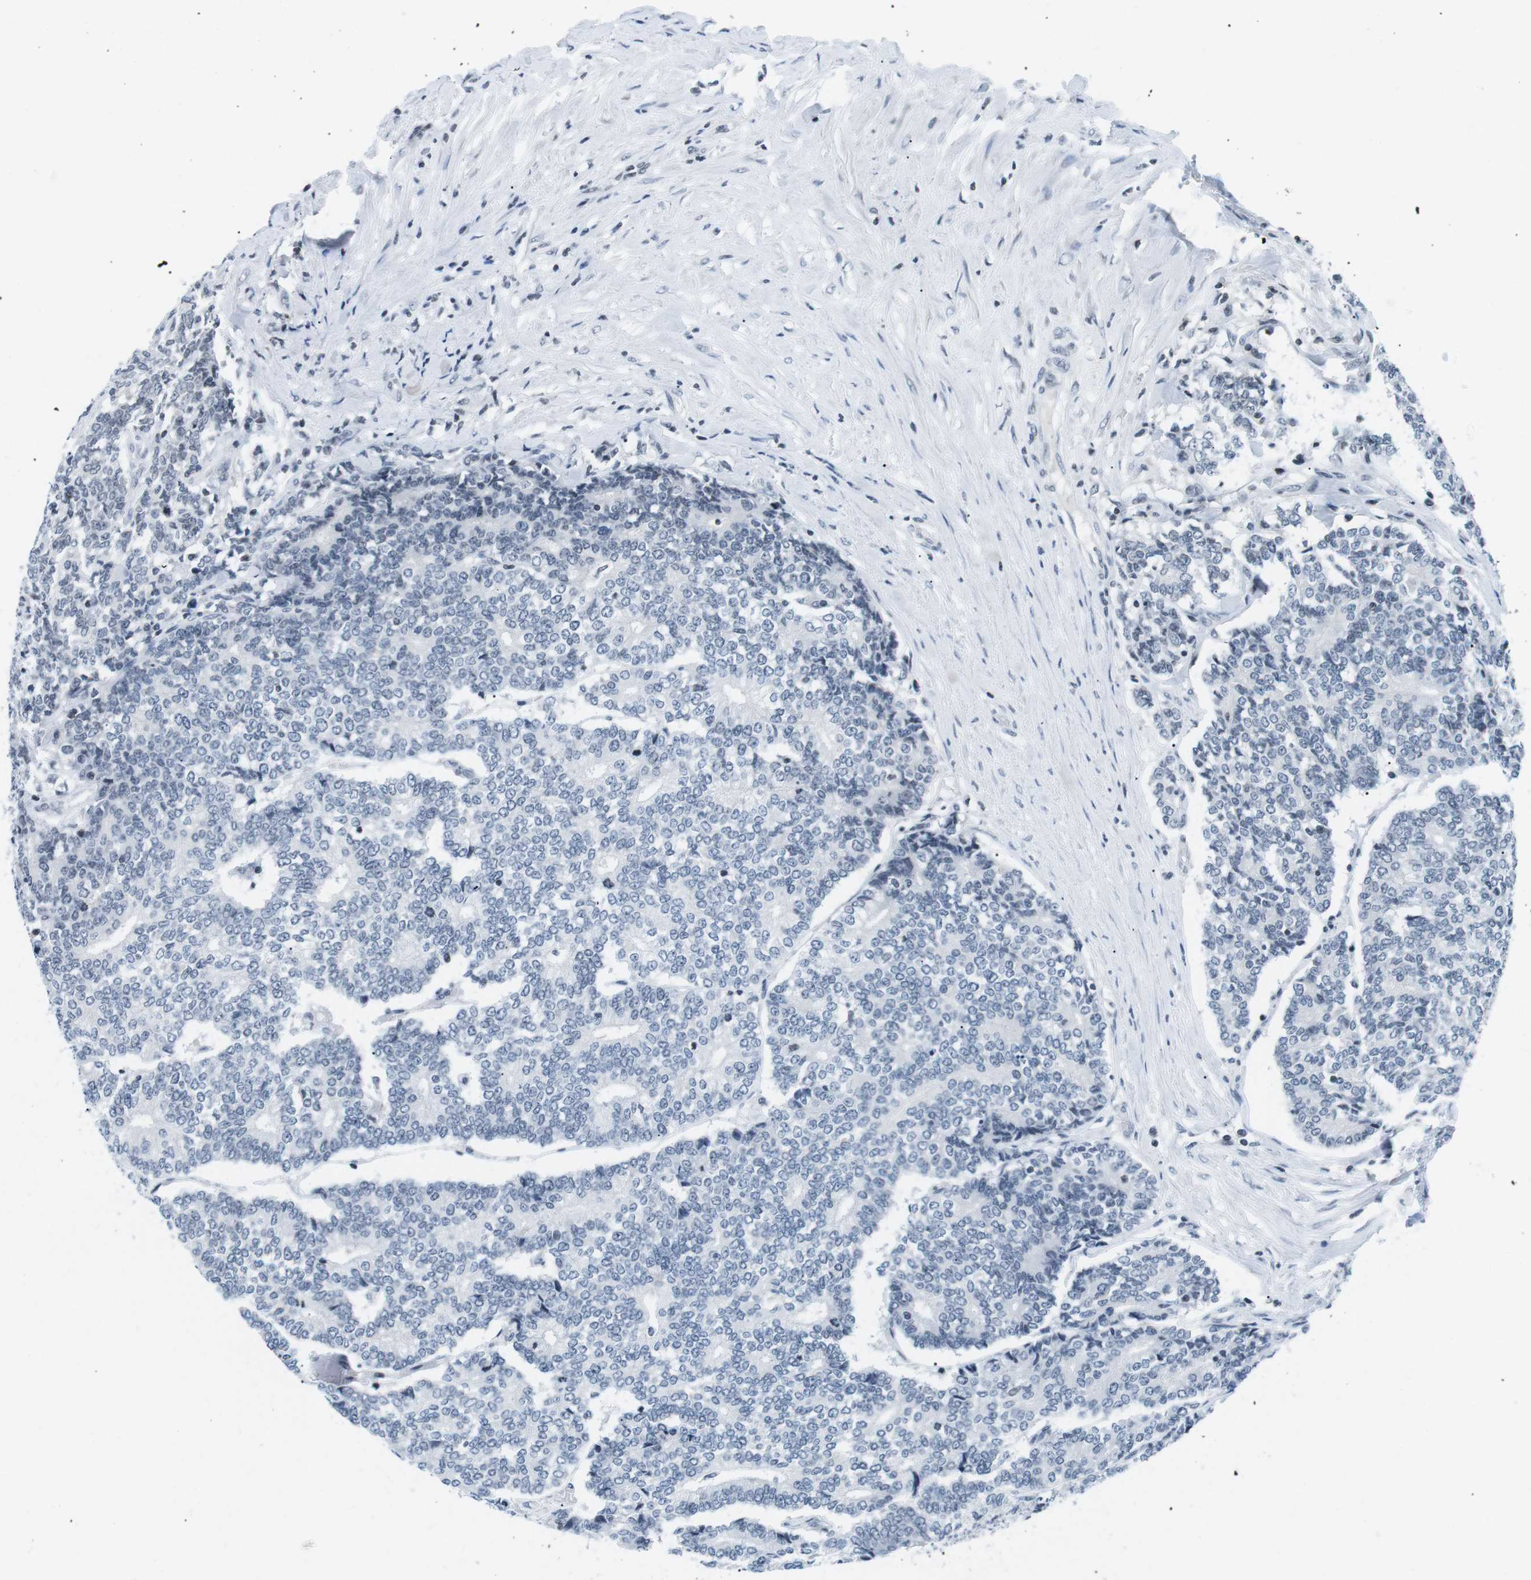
{"staining": {"intensity": "negative", "quantity": "none", "location": "none"}, "tissue": "prostate cancer", "cell_type": "Tumor cells", "image_type": "cancer", "snomed": [{"axis": "morphology", "description": "Normal tissue, NOS"}, {"axis": "morphology", "description": "Adenocarcinoma, High grade"}, {"axis": "topography", "description": "Prostate"}, {"axis": "topography", "description": "Seminal veicle"}], "caption": "High-grade adenocarcinoma (prostate) was stained to show a protein in brown. There is no significant staining in tumor cells.", "gene": "E2F2", "patient": {"sex": "male", "age": 55}}